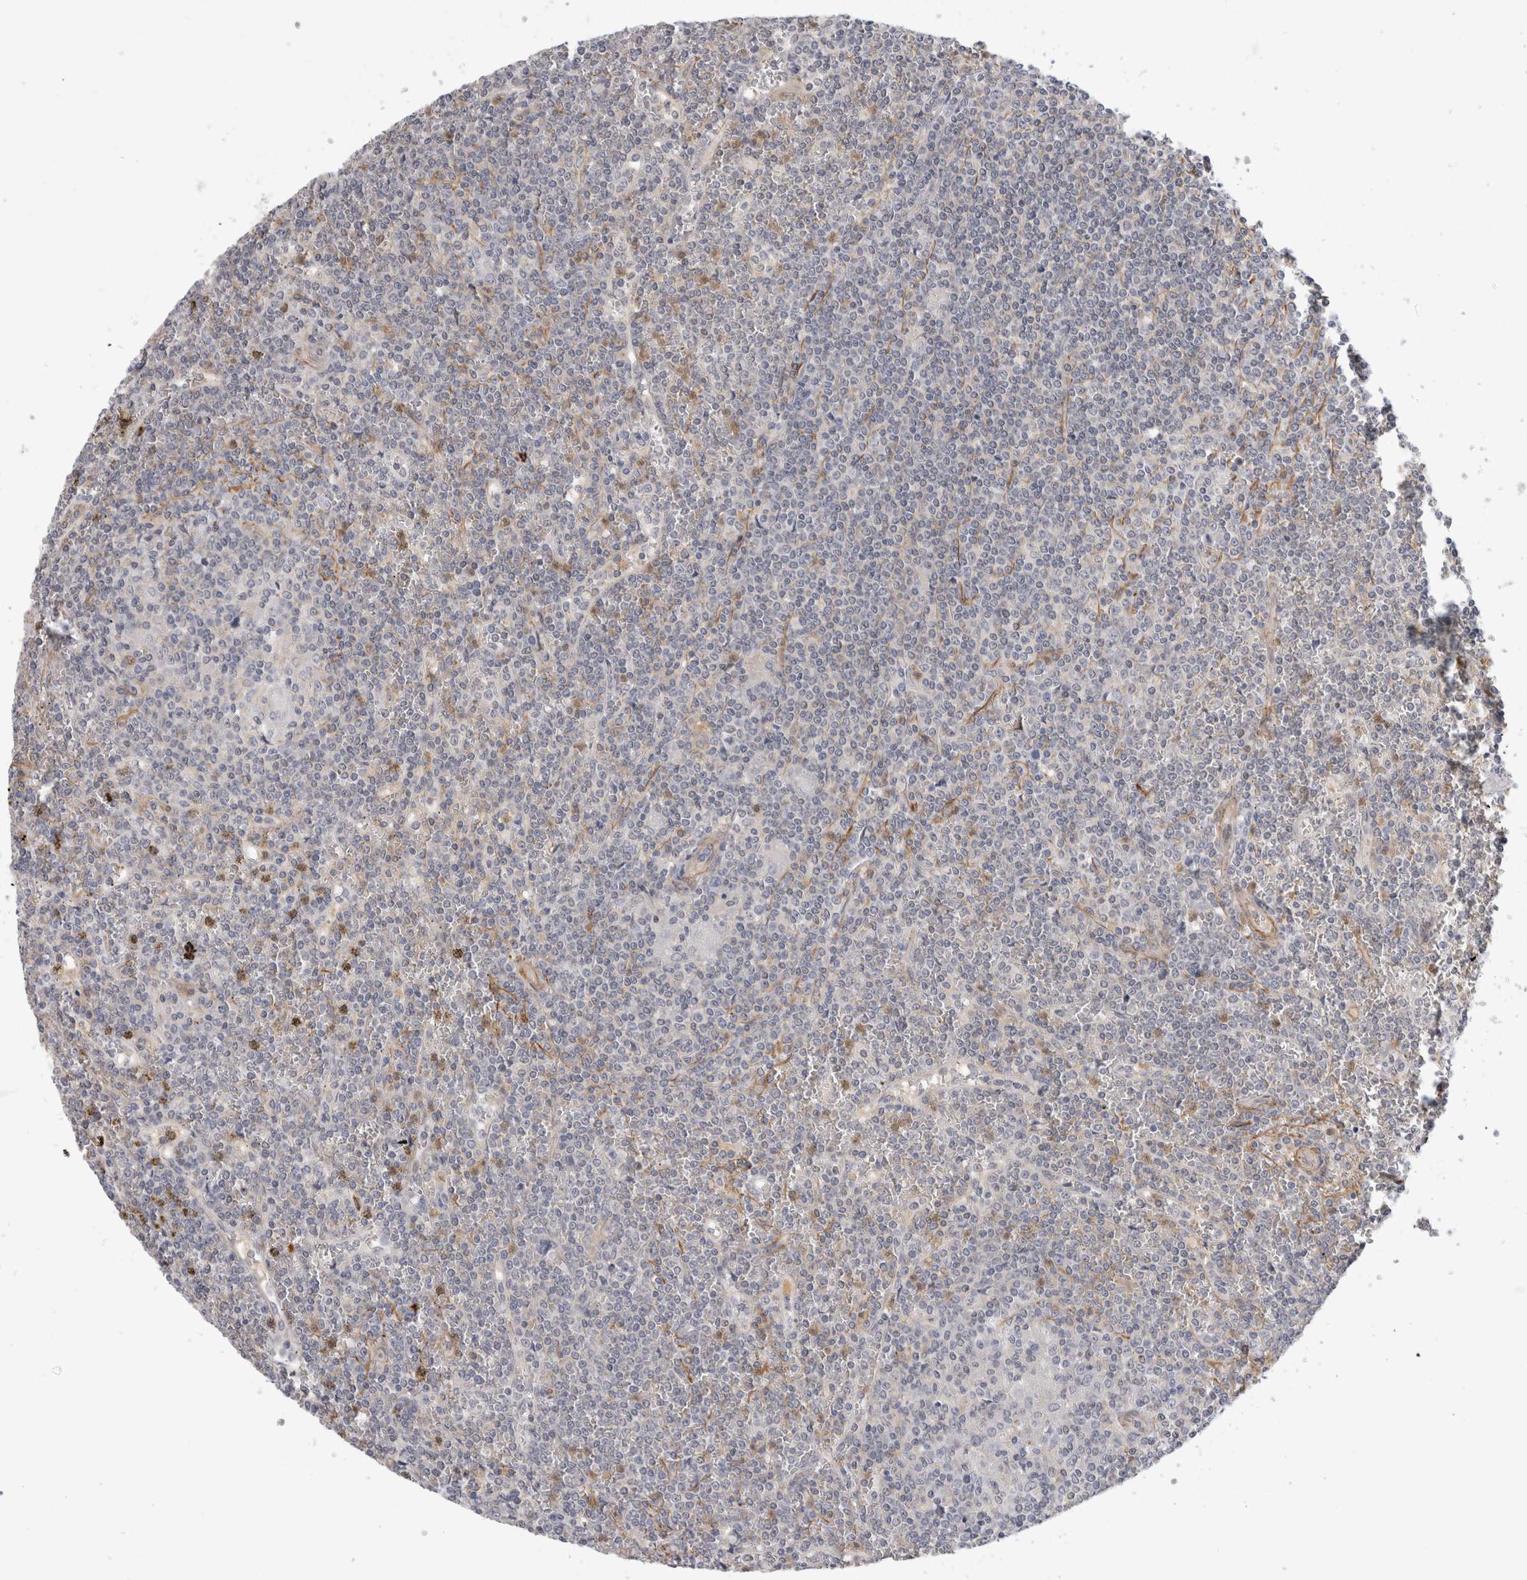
{"staining": {"intensity": "negative", "quantity": "none", "location": "none"}, "tissue": "lymphoma", "cell_type": "Tumor cells", "image_type": "cancer", "snomed": [{"axis": "morphology", "description": "Malignant lymphoma, non-Hodgkin's type, Low grade"}, {"axis": "topography", "description": "Spleen"}], "caption": "This is an IHC photomicrograph of low-grade malignant lymphoma, non-Hodgkin's type. There is no expression in tumor cells.", "gene": "PGM1", "patient": {"sex": "female", "age": 19}}